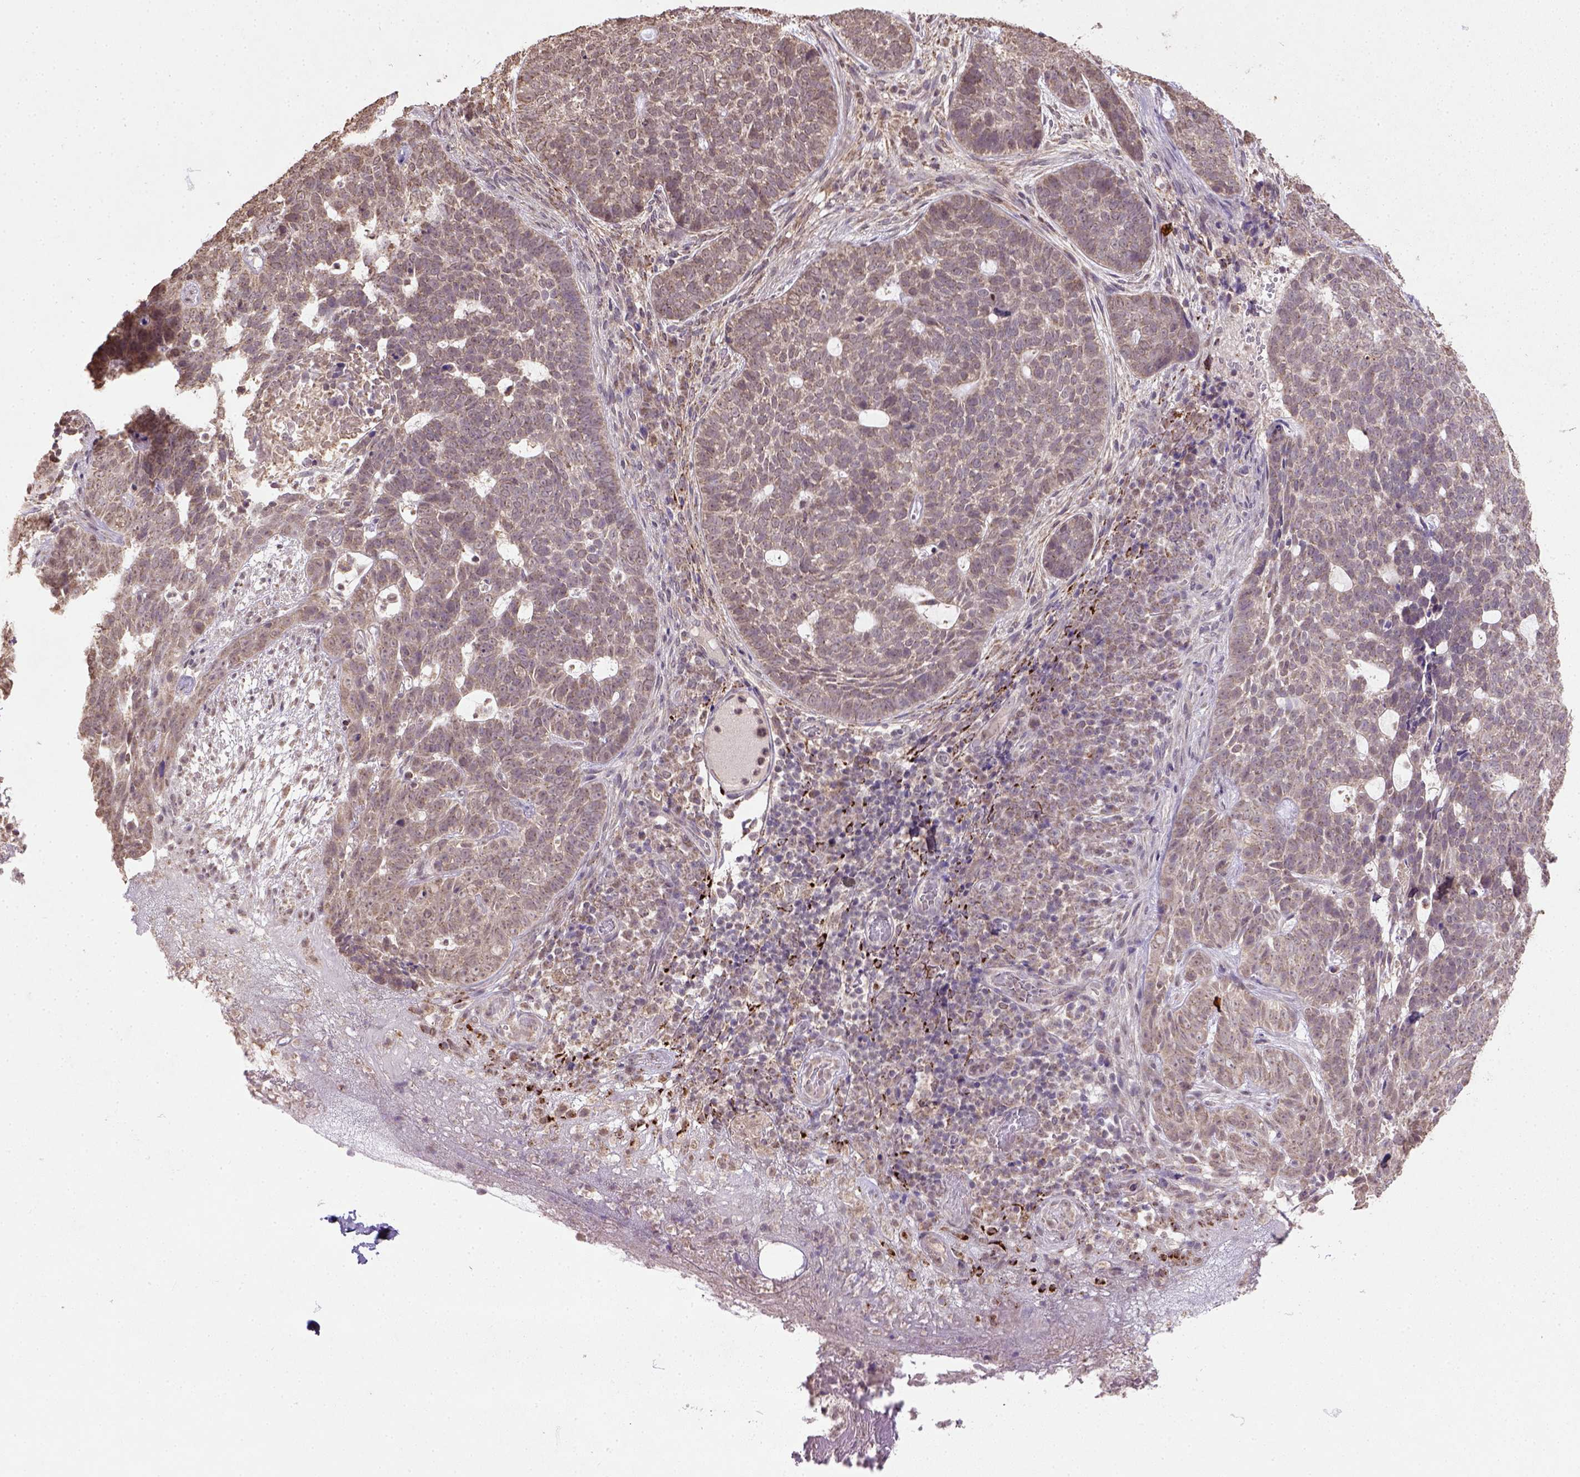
{"staining": {"intensity": "weak", "quantity": ">75%", "location": "cytoplasmic/membranous"}, "tissue": "skin cancer", "cell_type": "Tumor cells", "image_type": "cancer", "snomed": [{"axis": "morphology", "description": "Basal cell carcinoma"}, {"axis": "topography", "description": "Skin"}], "caption": "Skin cancer (basal cell carcinoma) tissue exhibits weak cytoplasmic/membranous expression in about >75% of tumor cells, visualized by immunohistochemistry.", "gene": "NUDT10", "patient": {"sex": "female", "age": 69}}